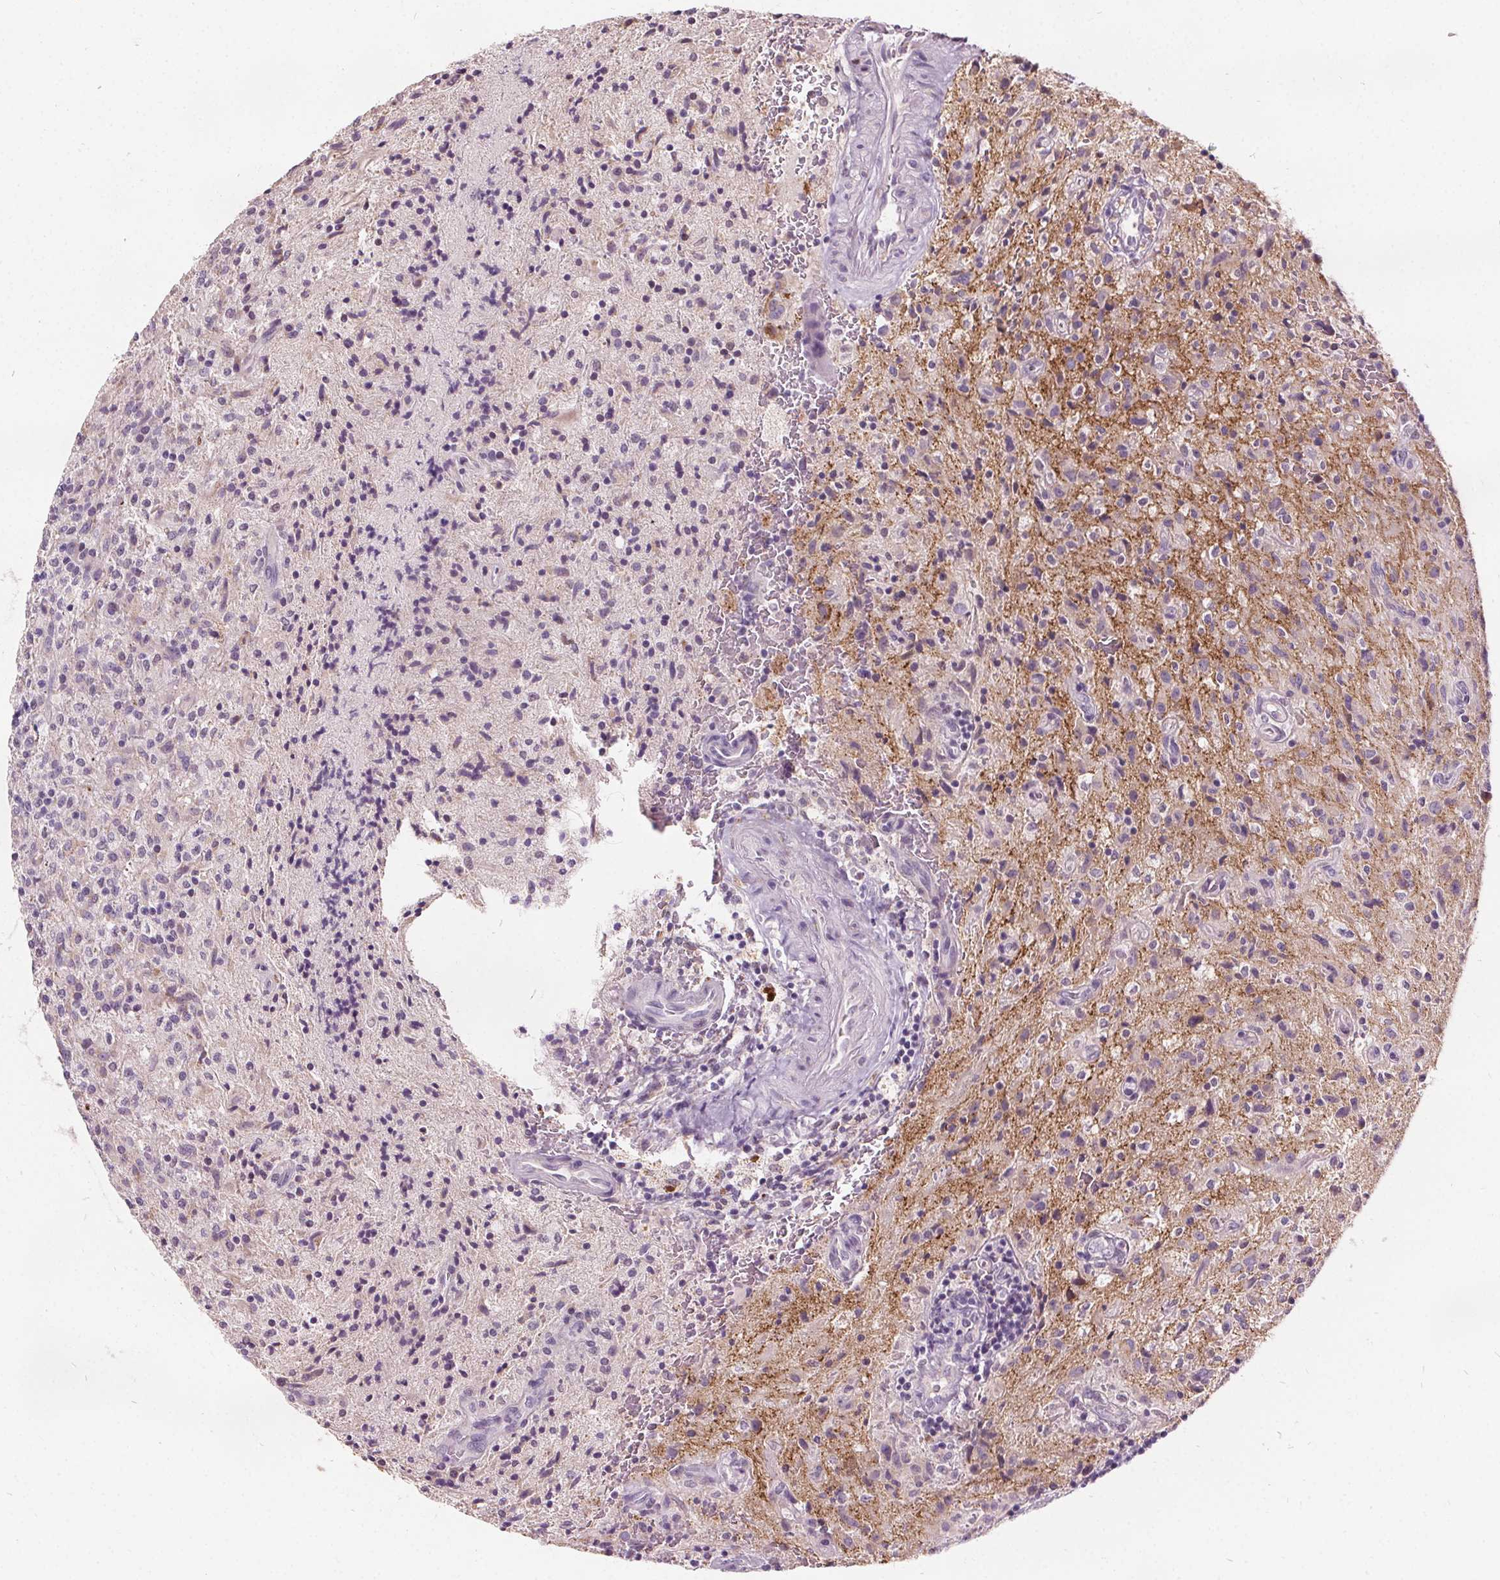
{"staining": {"intensity": "negative", "quantity": "none", "location": "none"}, "tissue": "glioma", "cell_type": "Tumor cells", "image_type": "cancer", "snomed": [{"axis": "morphology", "description": "Glioma, malignant, High grade"}, {"axis": "topography", "description": "Brain"}], "caption": "Tumor cells show no significant staining in glioma. (DAB (3,3'-diaminobenzidine) immunohistochemistry visualized using brightfield microscopy, high magnification).", "gene": "ACOX2", "patient": {"sex": "male", "age": 68}}